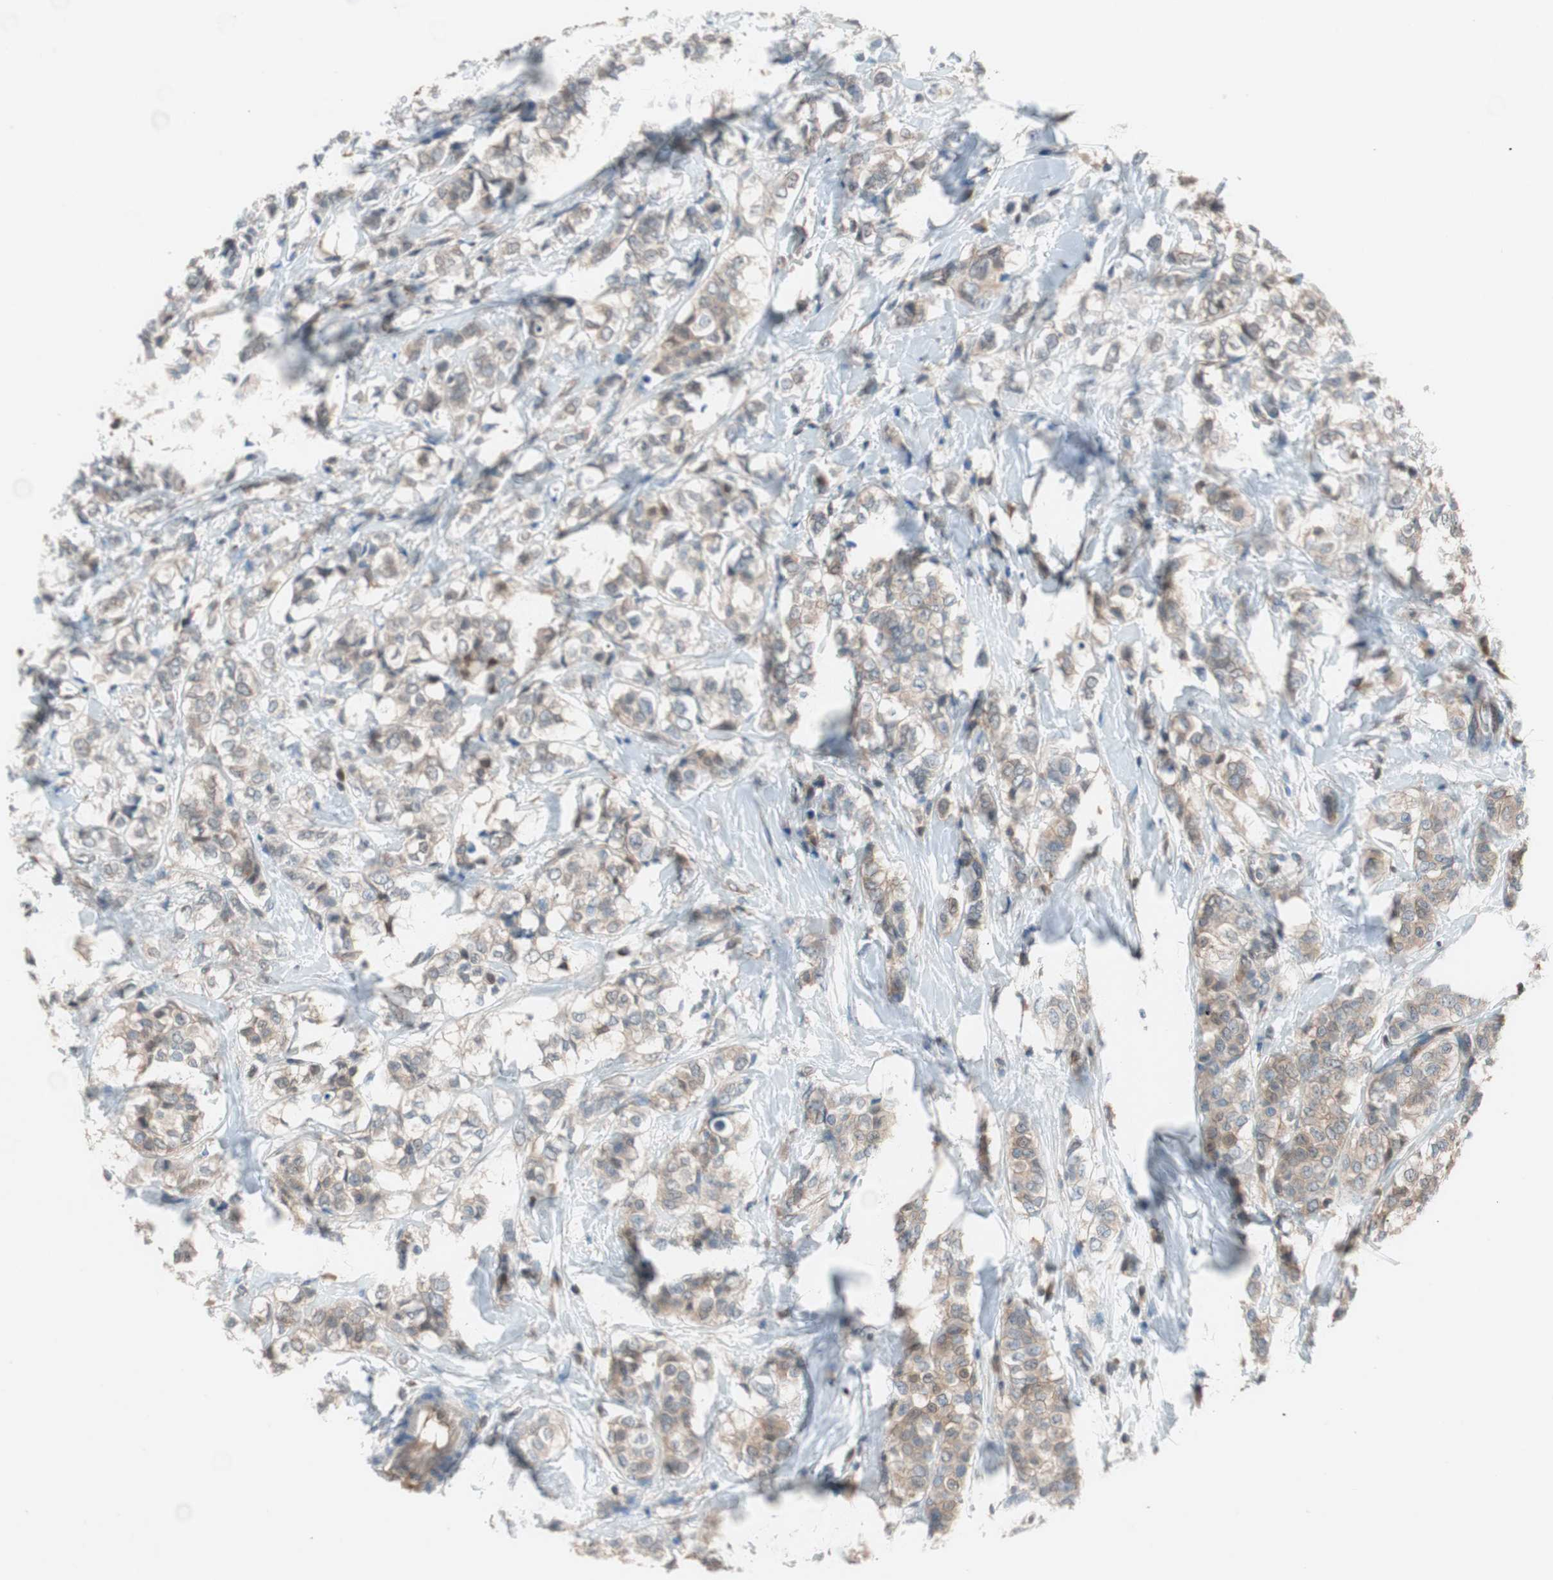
{"staining": {"intensity": "moderate", "quantity": ">75%", "location": "cytoplasmic/membranous"}, "tissue": "breast cancer", "cell_type": "Tumor cells", "image_type": "cancer", "snomed": [{"axis": "morphology", "description": "Lobular carcinoma"}, {"axis": "topography", "description": "Breast"}], "caption": "Breast cancer (lobular carcinoma) tissue displays moderate cytoplasmic/membranous expression in about >75% of tumor cells, visualized by immunohistochemistry. Nuclei are stained in blue.", "gene": "GALT", "patient": {"sex": "female", "age": 60}}